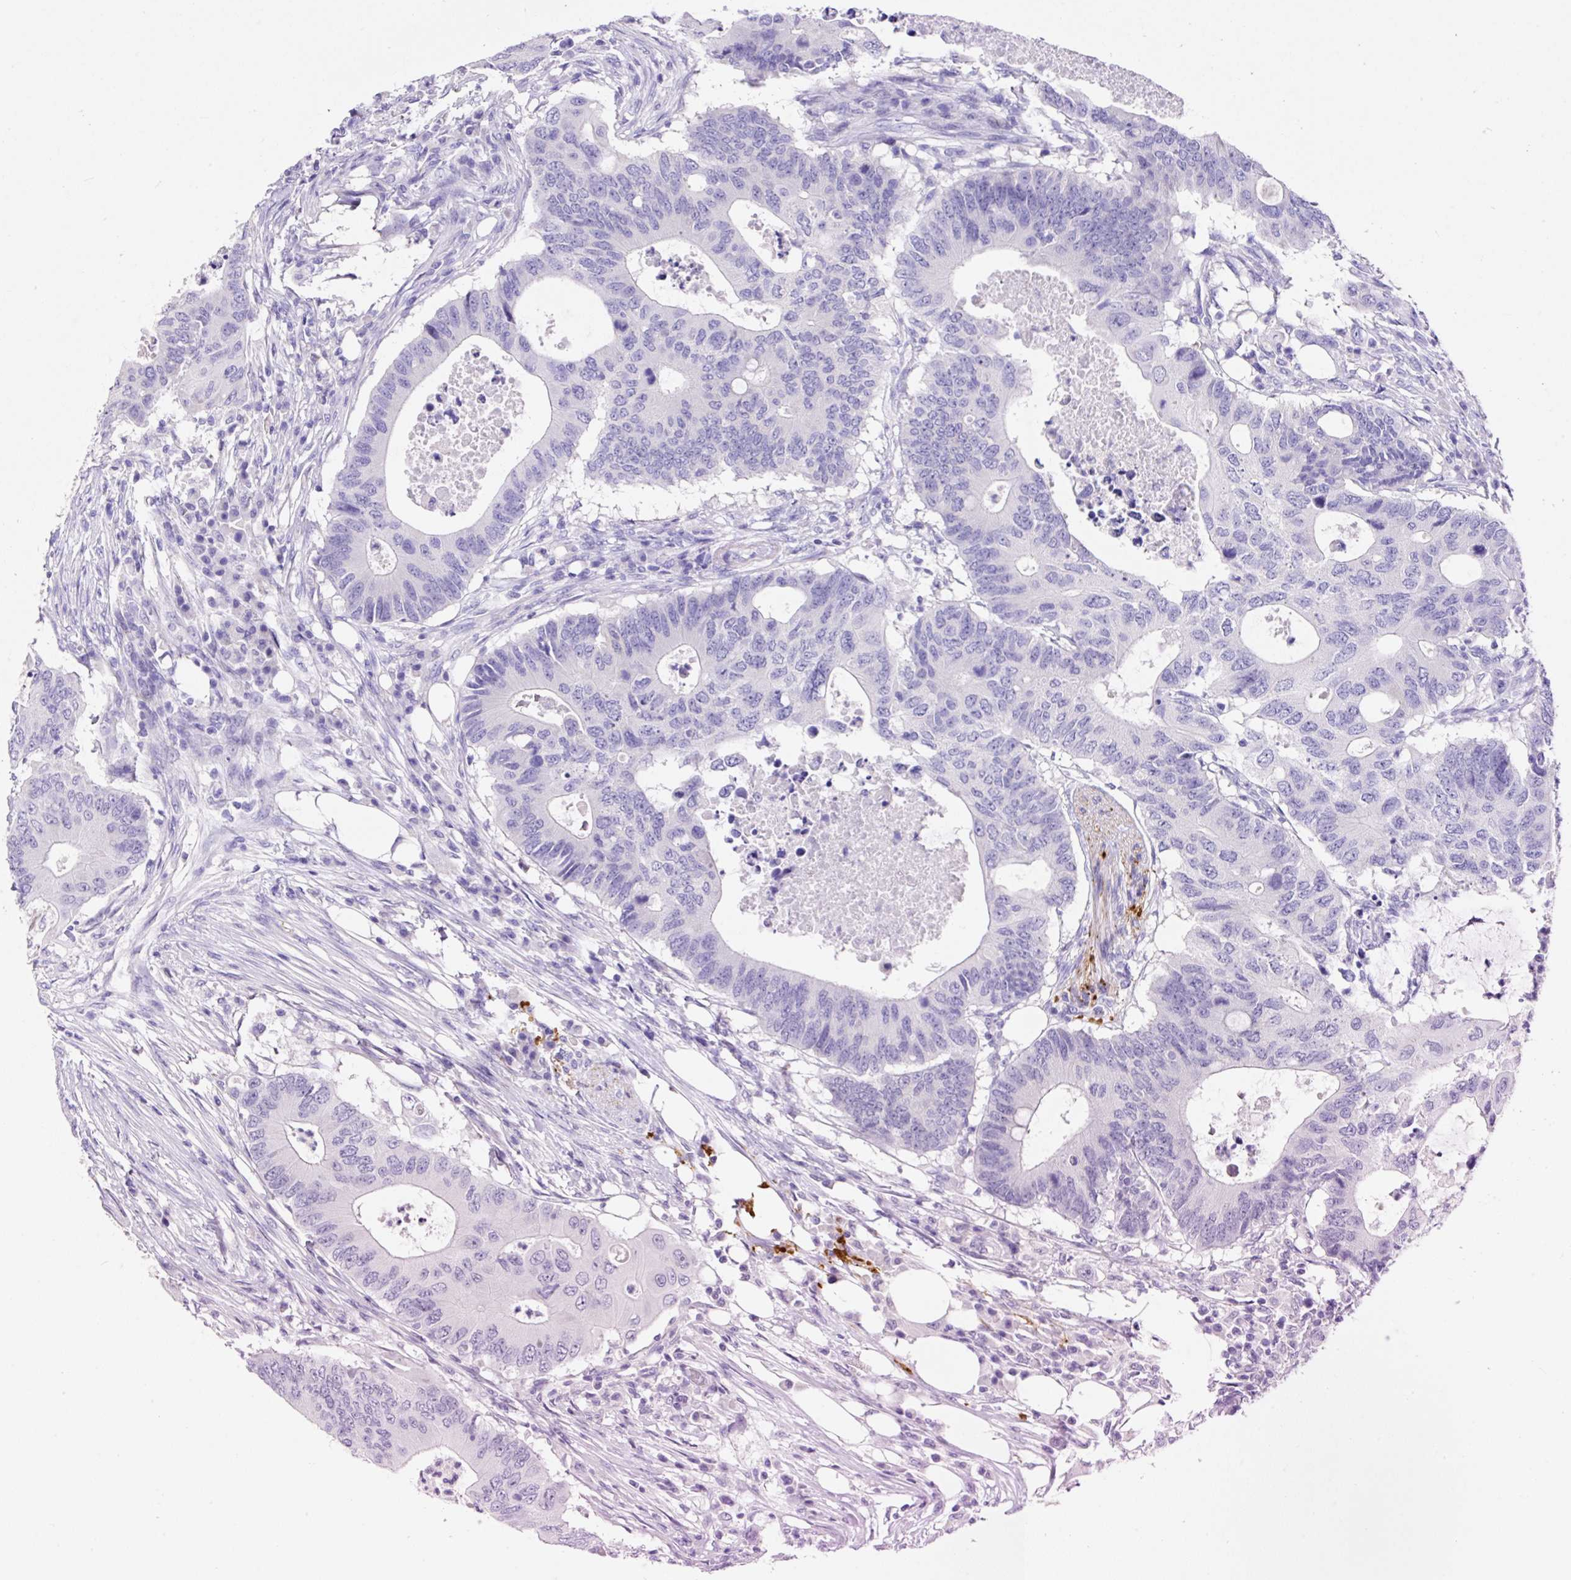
{"staining": {"intensity": "negative", "quantity": "none", "location": "none"}, "tissue": "colorectal cancer", "cell_type": "Tumor cells", "image_type": "cancer", "snomed": [{"axis": "morphology", "description": "Adenocarcinoma, NOS"}, {"axis": "topography", "description": "Colon"}], "caption": "Immunohistochemistry photomicrograph of neoplastic tissue: colorectal cancer stained with DAB exhibits no significant protein expression in tumor cells.", "gene": "SYP", "patient": {"sex": "male", "age": 71}}